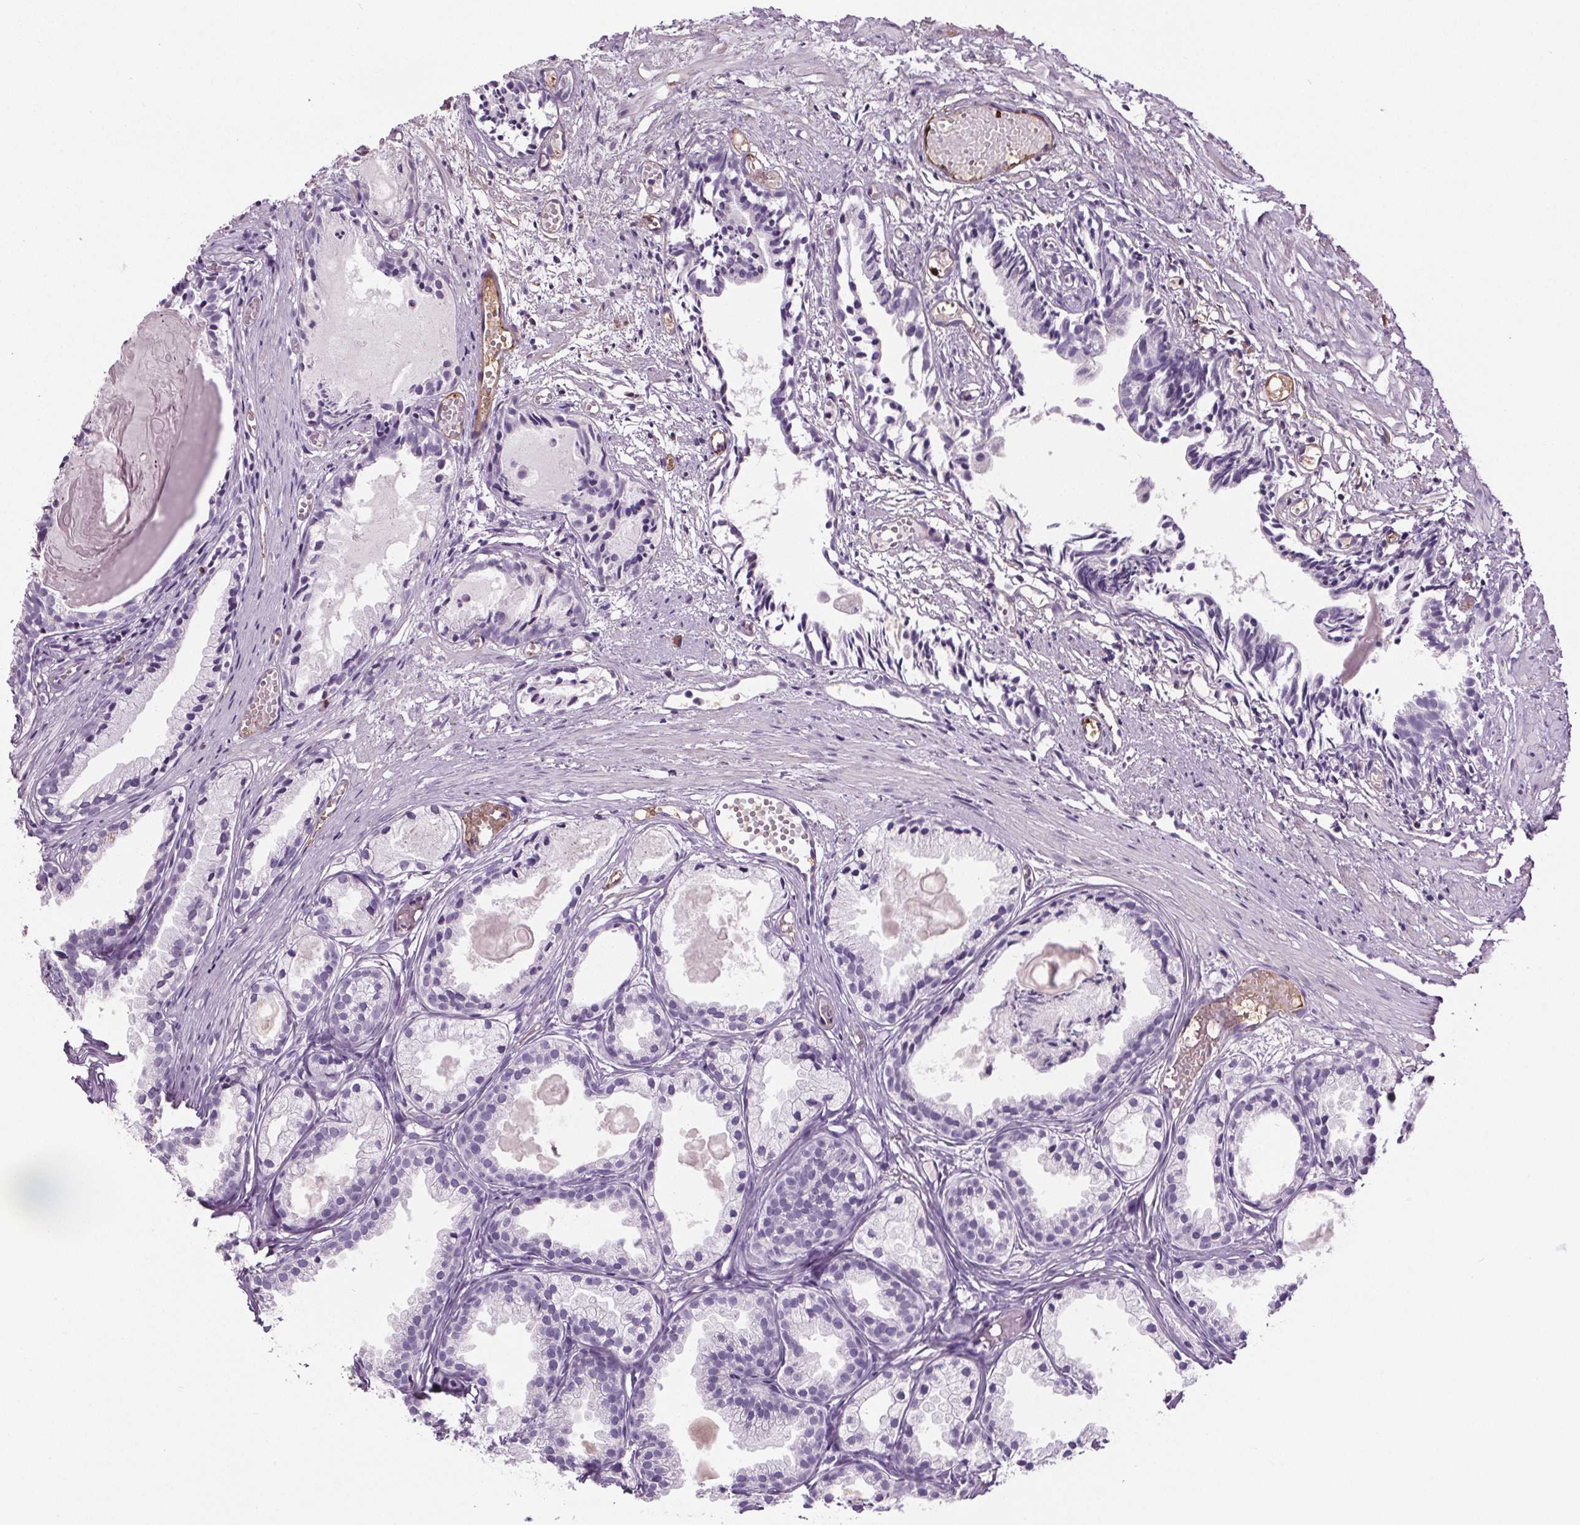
{"staining": {"intensity": "negative", "quantity": "none", "location": "none"}, "tissue": "prostate cancer", "cell_type": "Tumor cells", "image_type": "cancer", "snomed": [{"axis": "morphology", "description": "Adenocarcinoma, High grade"}, {"axis": "topography", "description": "Prostate"}], "caption": "Human prostate cancer (high-grade adenocarcinoma) stained for a protein using immunohistochemistry (IHC) reveals no staining in tumor cells.", "gene": "CD5L", "patient": {"sex": "male", "age": 81}}